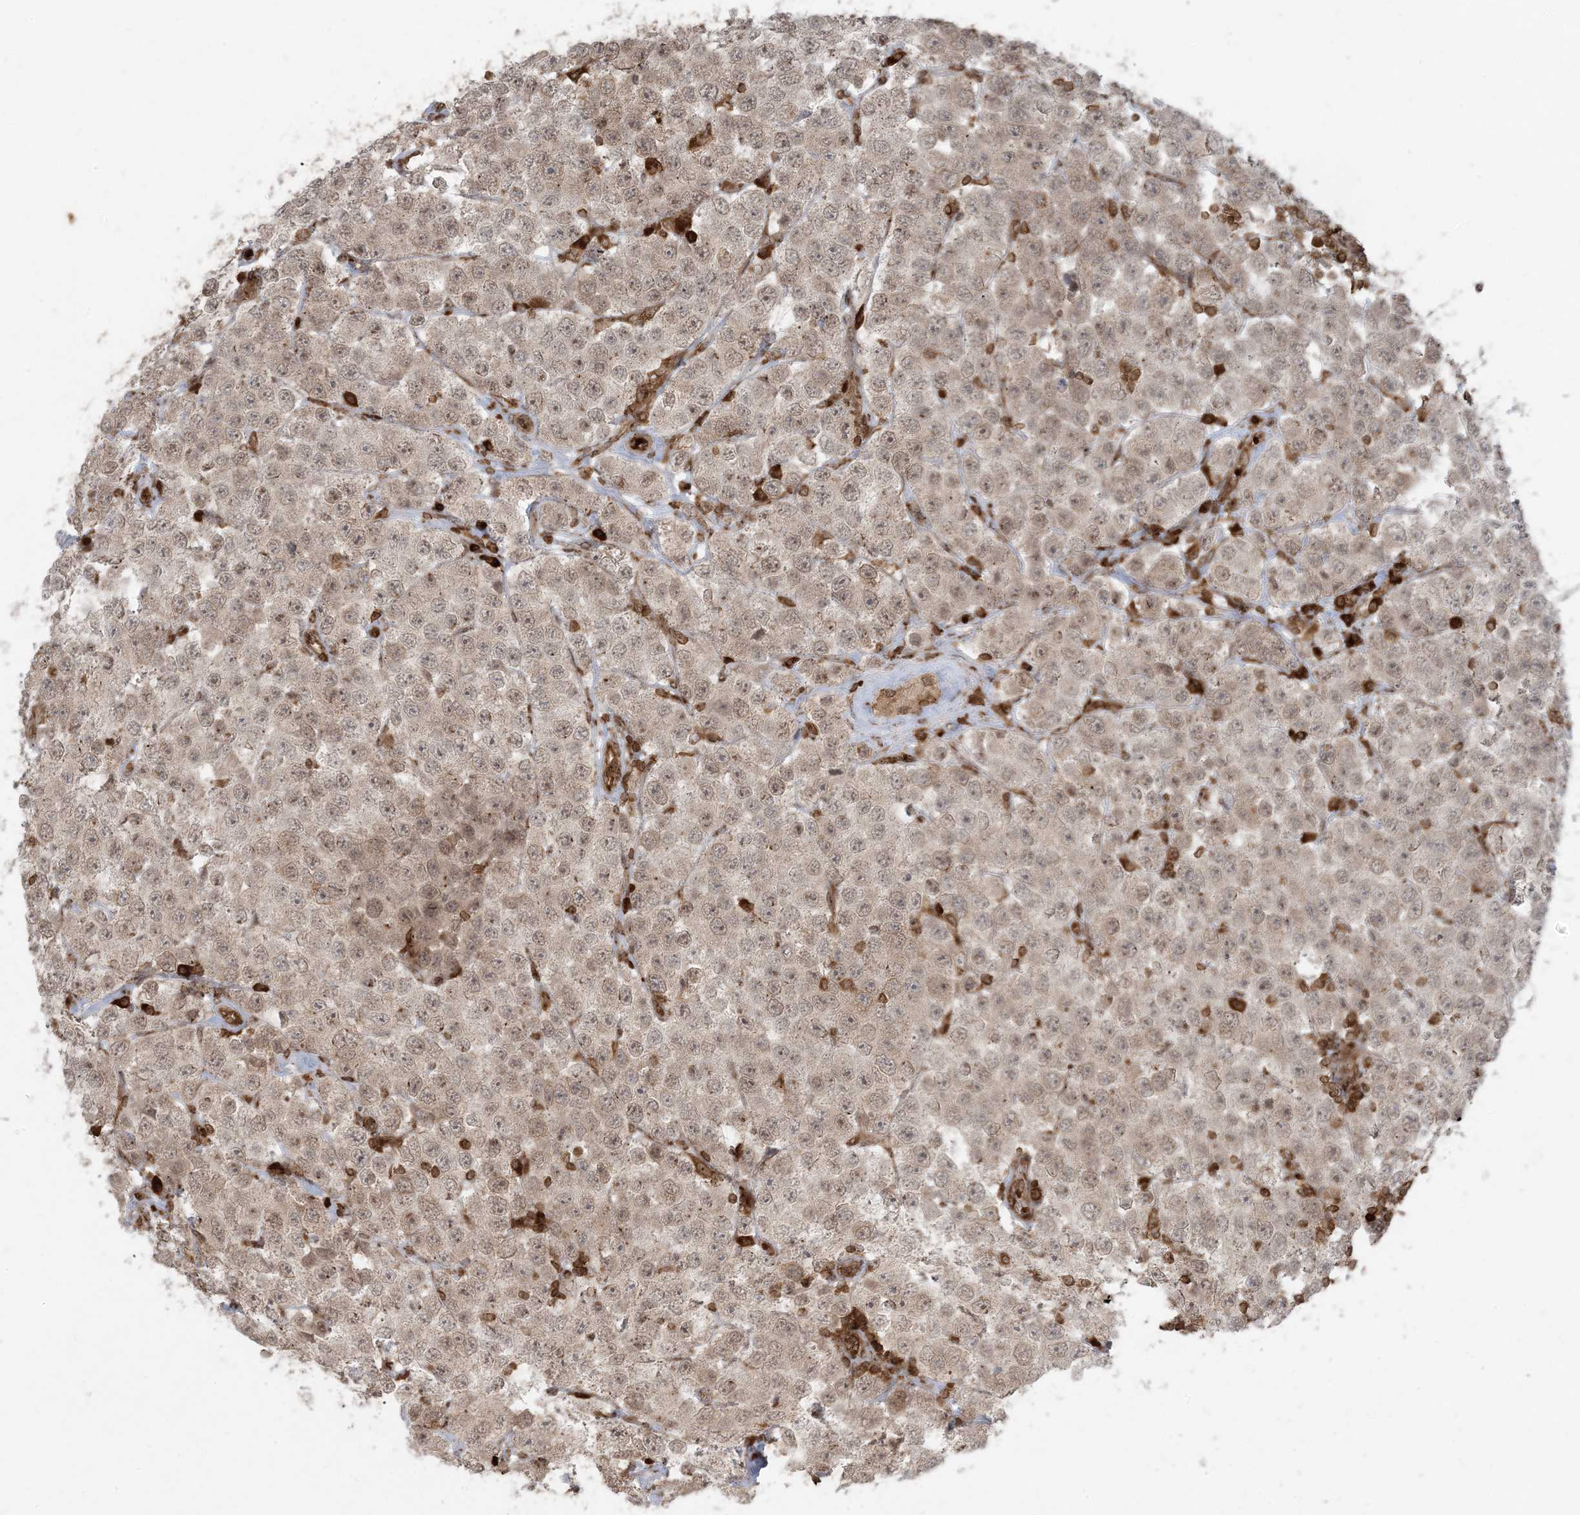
{"staining": {"intensity": "moderate", "quantity": ">75%", "location": "cytoplasmic/membranous,nuclear"}, "tissue": "testis cancer", "cell_type": "Tumor cells", "image_type": "cancer", "snomed": [{"axis": "morphology", "description": "Seminoma, NOS"}, {"axis": "topography", "description": "Testis"}], "caption": "Immunohistochemical staining of seminoma (testis) shows medium levels of moderate cytoplasmic/membranous and nuclear protein staining in about >75% of tumor cells.", "gene": "DDX19B", "patient": {"sex": "male", "age": 28}}